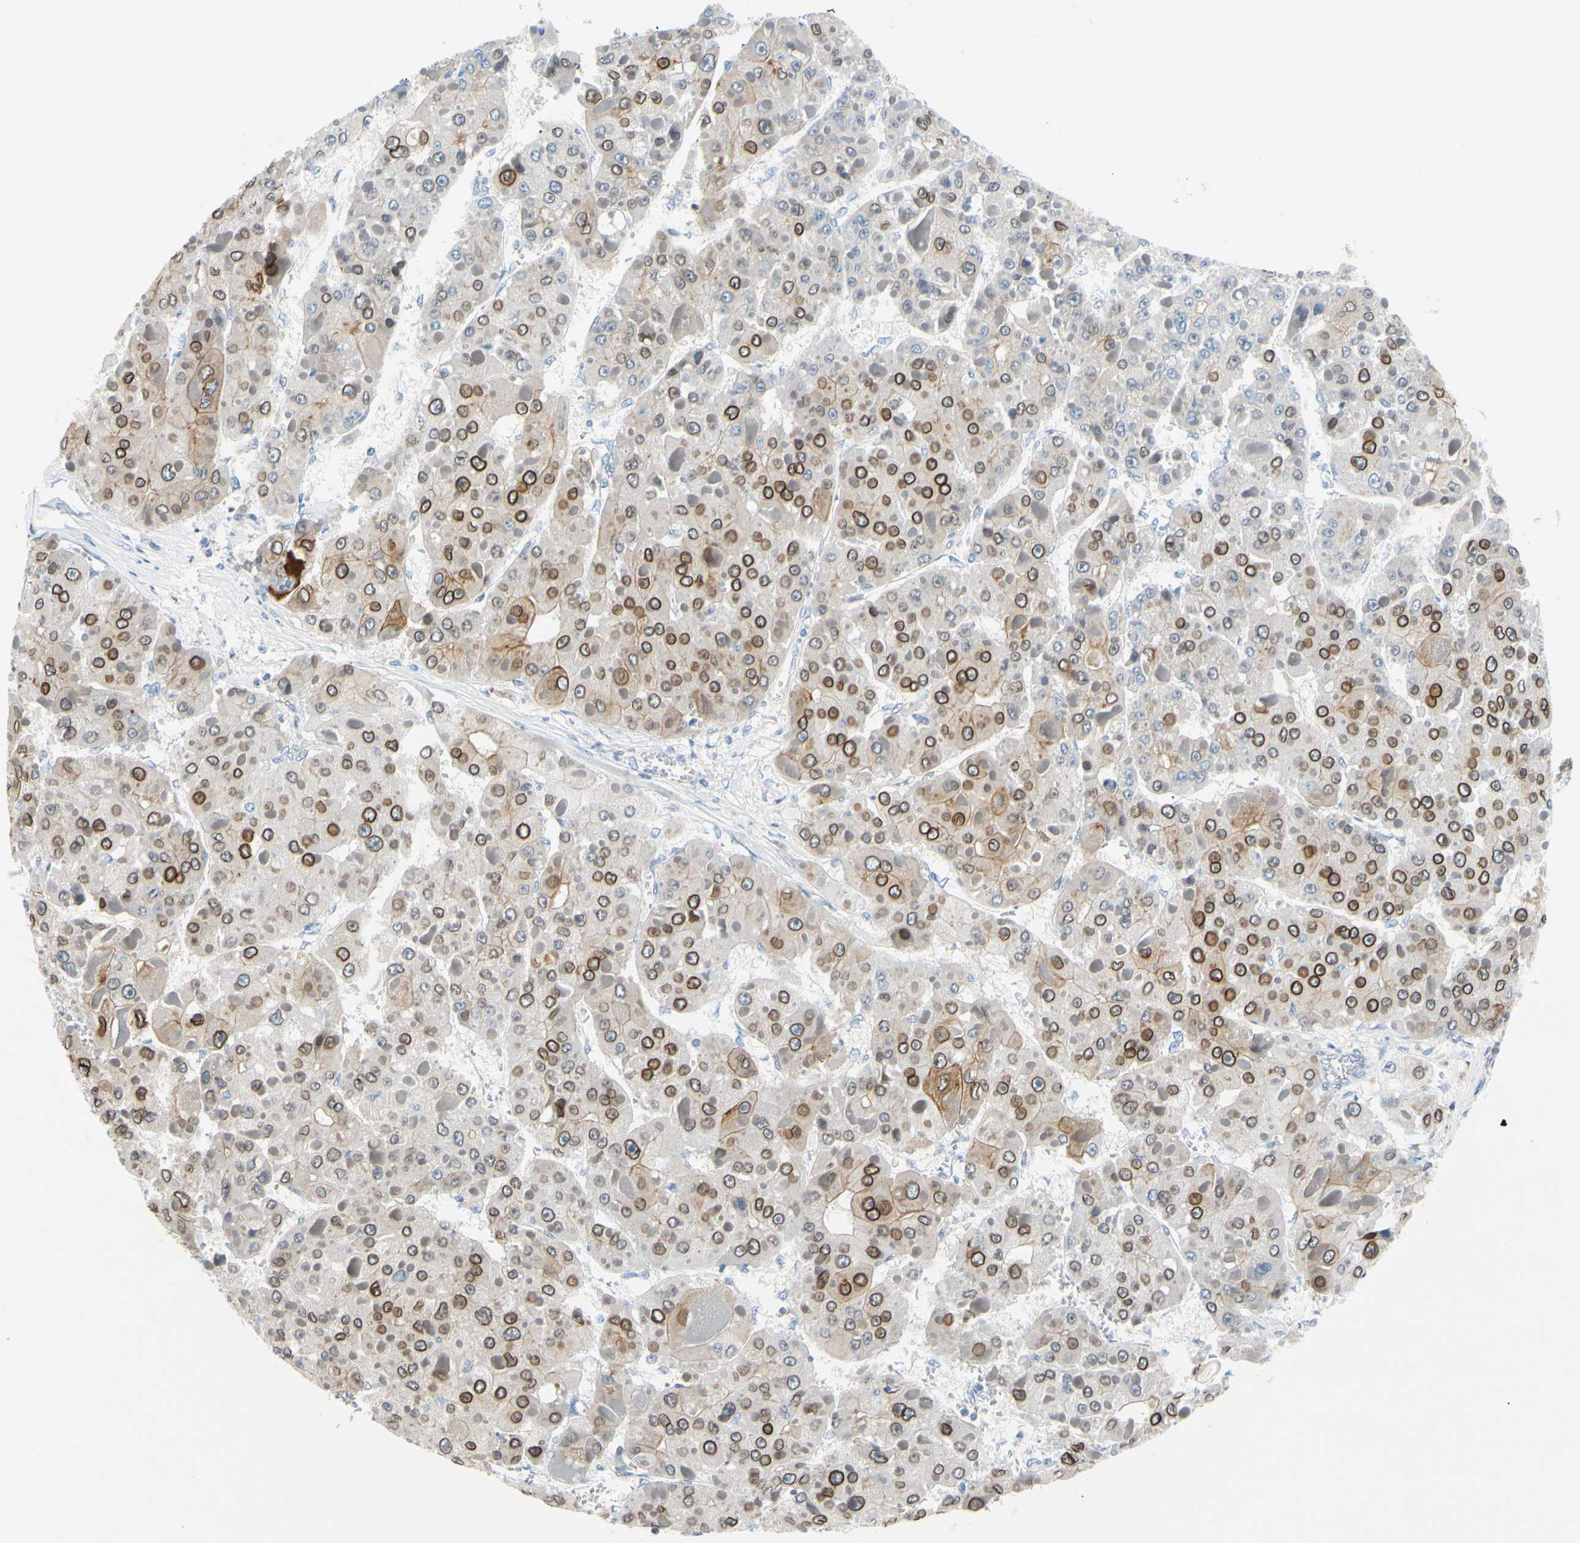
{"staining": {"intensity": "weak", "quantity": "25%-75%", "location": "cytoplasmic/membranous,nuclear"}, "tissue": "liver cancer", "cell_type": "Tumor cells", "image_type": "cancer", "snomed": [{"axis": "morphology", "description": "Carcinoma, Hepatocellular, NOS"}, {"axis": "topography", "description": "Liver"}], "caption": "Approximately 25%-75% of tumor cells in human liver cancer show weak cytoplasmic/membranous and nuclear protein expression as visualized by brown immunohistochemical staining.", "gene": "ZNF132", "patient": {"sex": "female", "age": 73}}